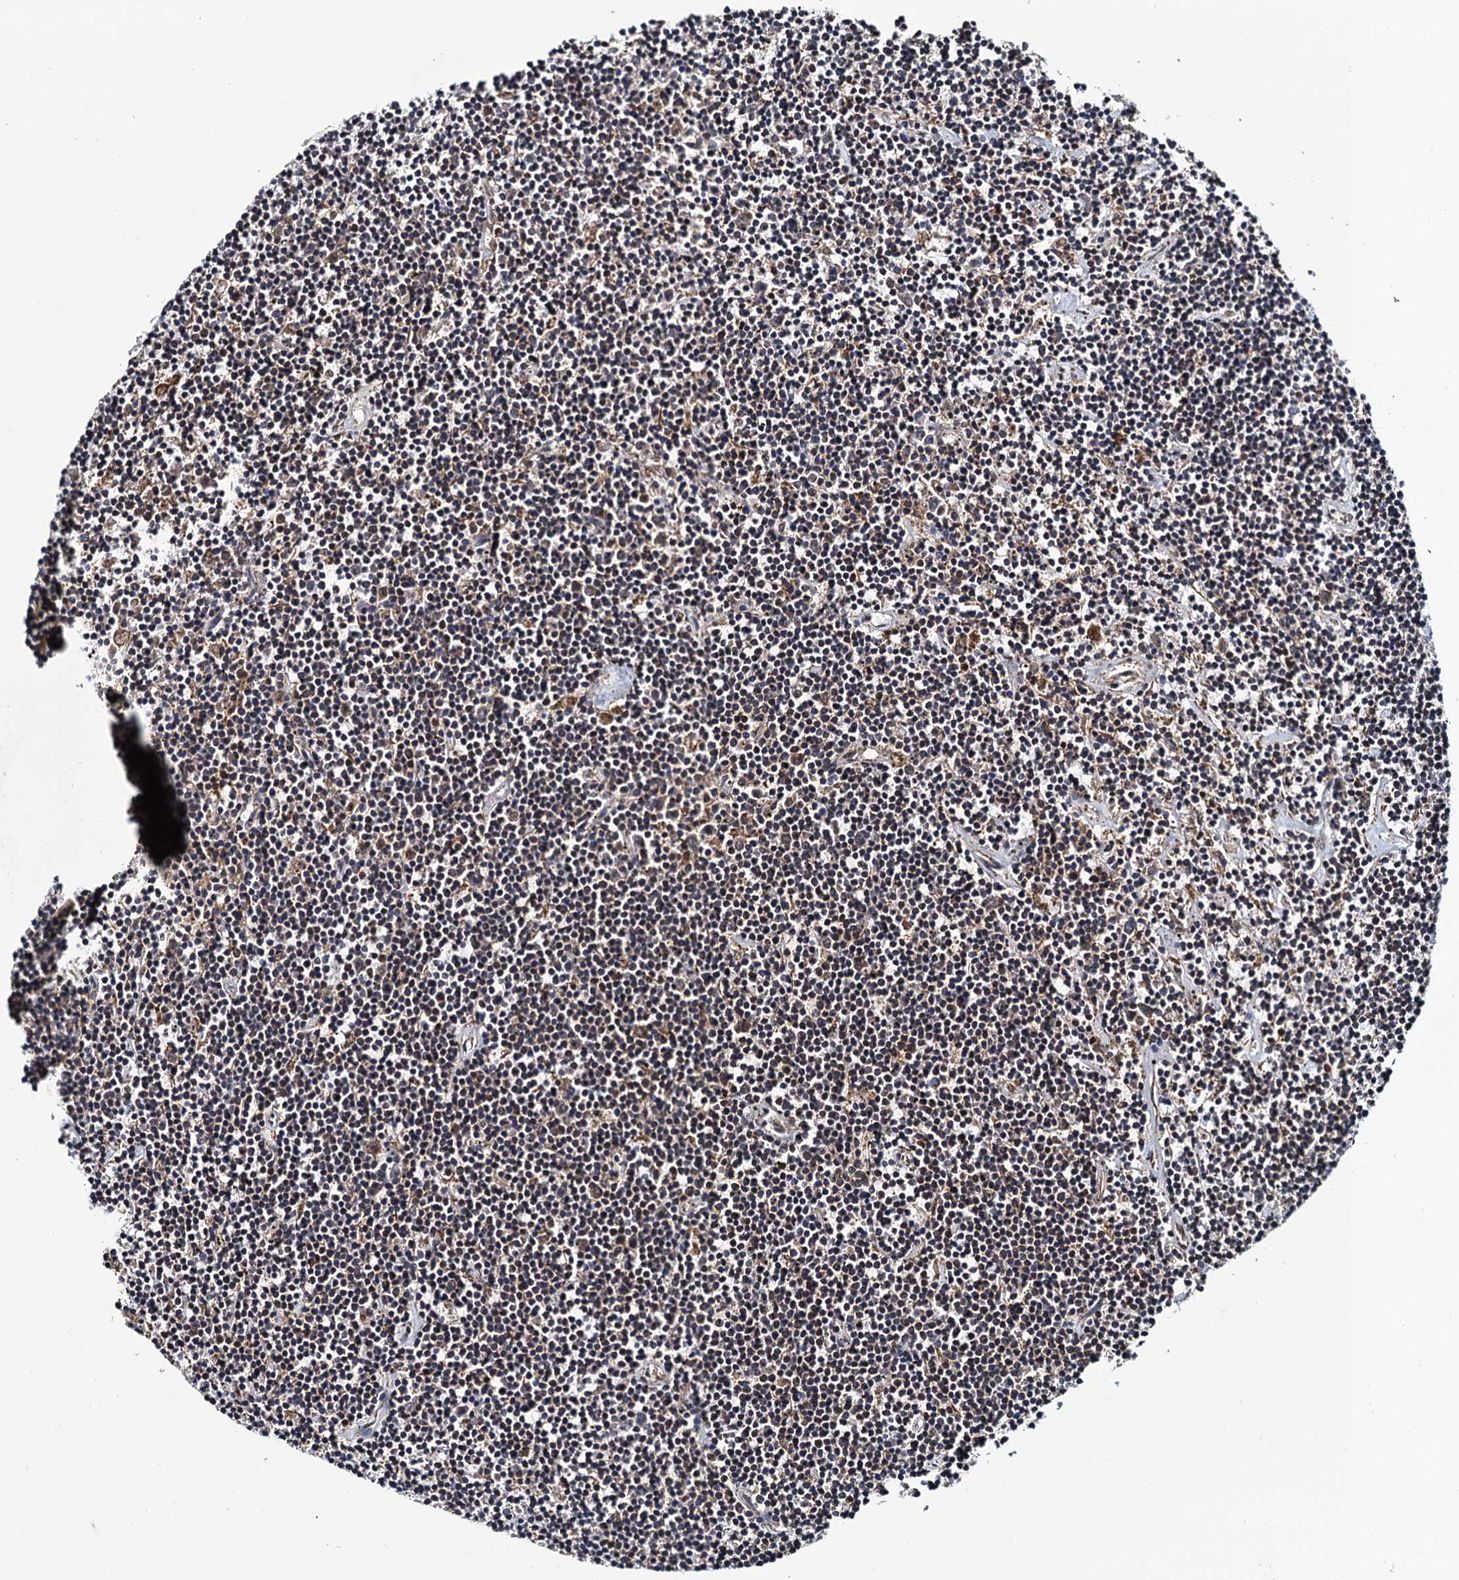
{"staining": {"intensity": "weak", "quantity": "<25%", "location": "cytoplasmic/membranous"}, "tissue": "lymphoma", "cell_type": "Tumor cells", "image_type": "cancer", "snomed": [{"axis": "morphology", "description": "Malignant lymphoma, non-Hodgkin's type, Low grade"}, {"axis": "topography", "description": "Spleen"}], "caption": "This micrograph is of low-grade malignant lymphoma, non-Hodgkin's type stained with immunohistochemistry to label a protein in brown with the nuclei are counter-stained blue. There is no staining in tumor cells.", "gene": "NEK1", "patient": {"sex": "male", "age": 76}}